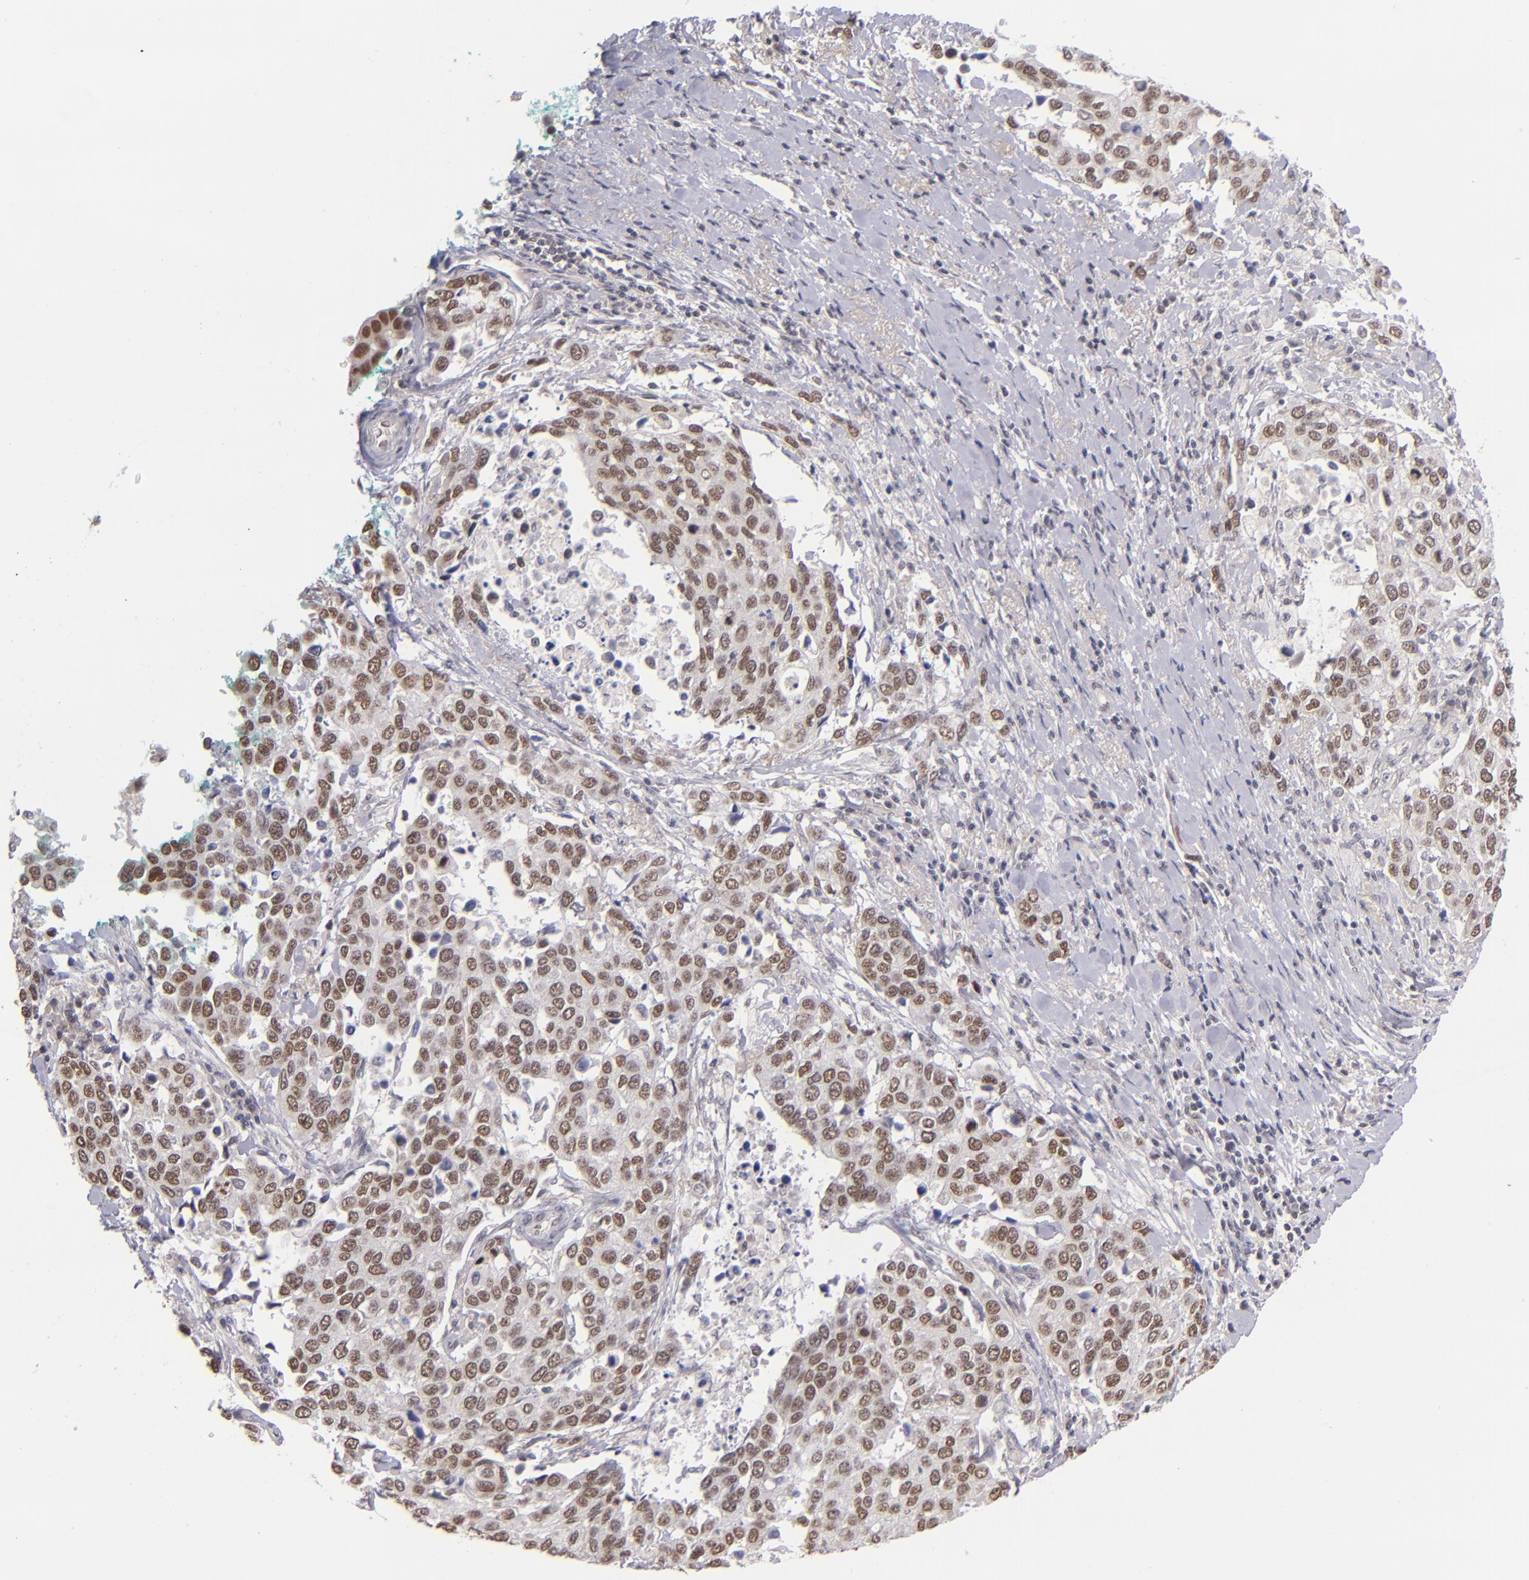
{"staining": {"intensity": "moderate", "quantity": ">75%", "location": "nuclear"}, "tissue": "cervical cancer", "cell_type": "Tumor cells", "image_type": "cancer", "snomed": [{"axis": "morphology", "description": "Squamous cell carcinoma, NOS"}, {"axis": "topography", "description": "Cervix"}], "caption": "Tumor cells exhibit medium levels of moderate nuclear staining in approximately >75% of cells in cervical cancer.", "gene": "ZNF148", "patient": {"sex": "female", "age": 54}}